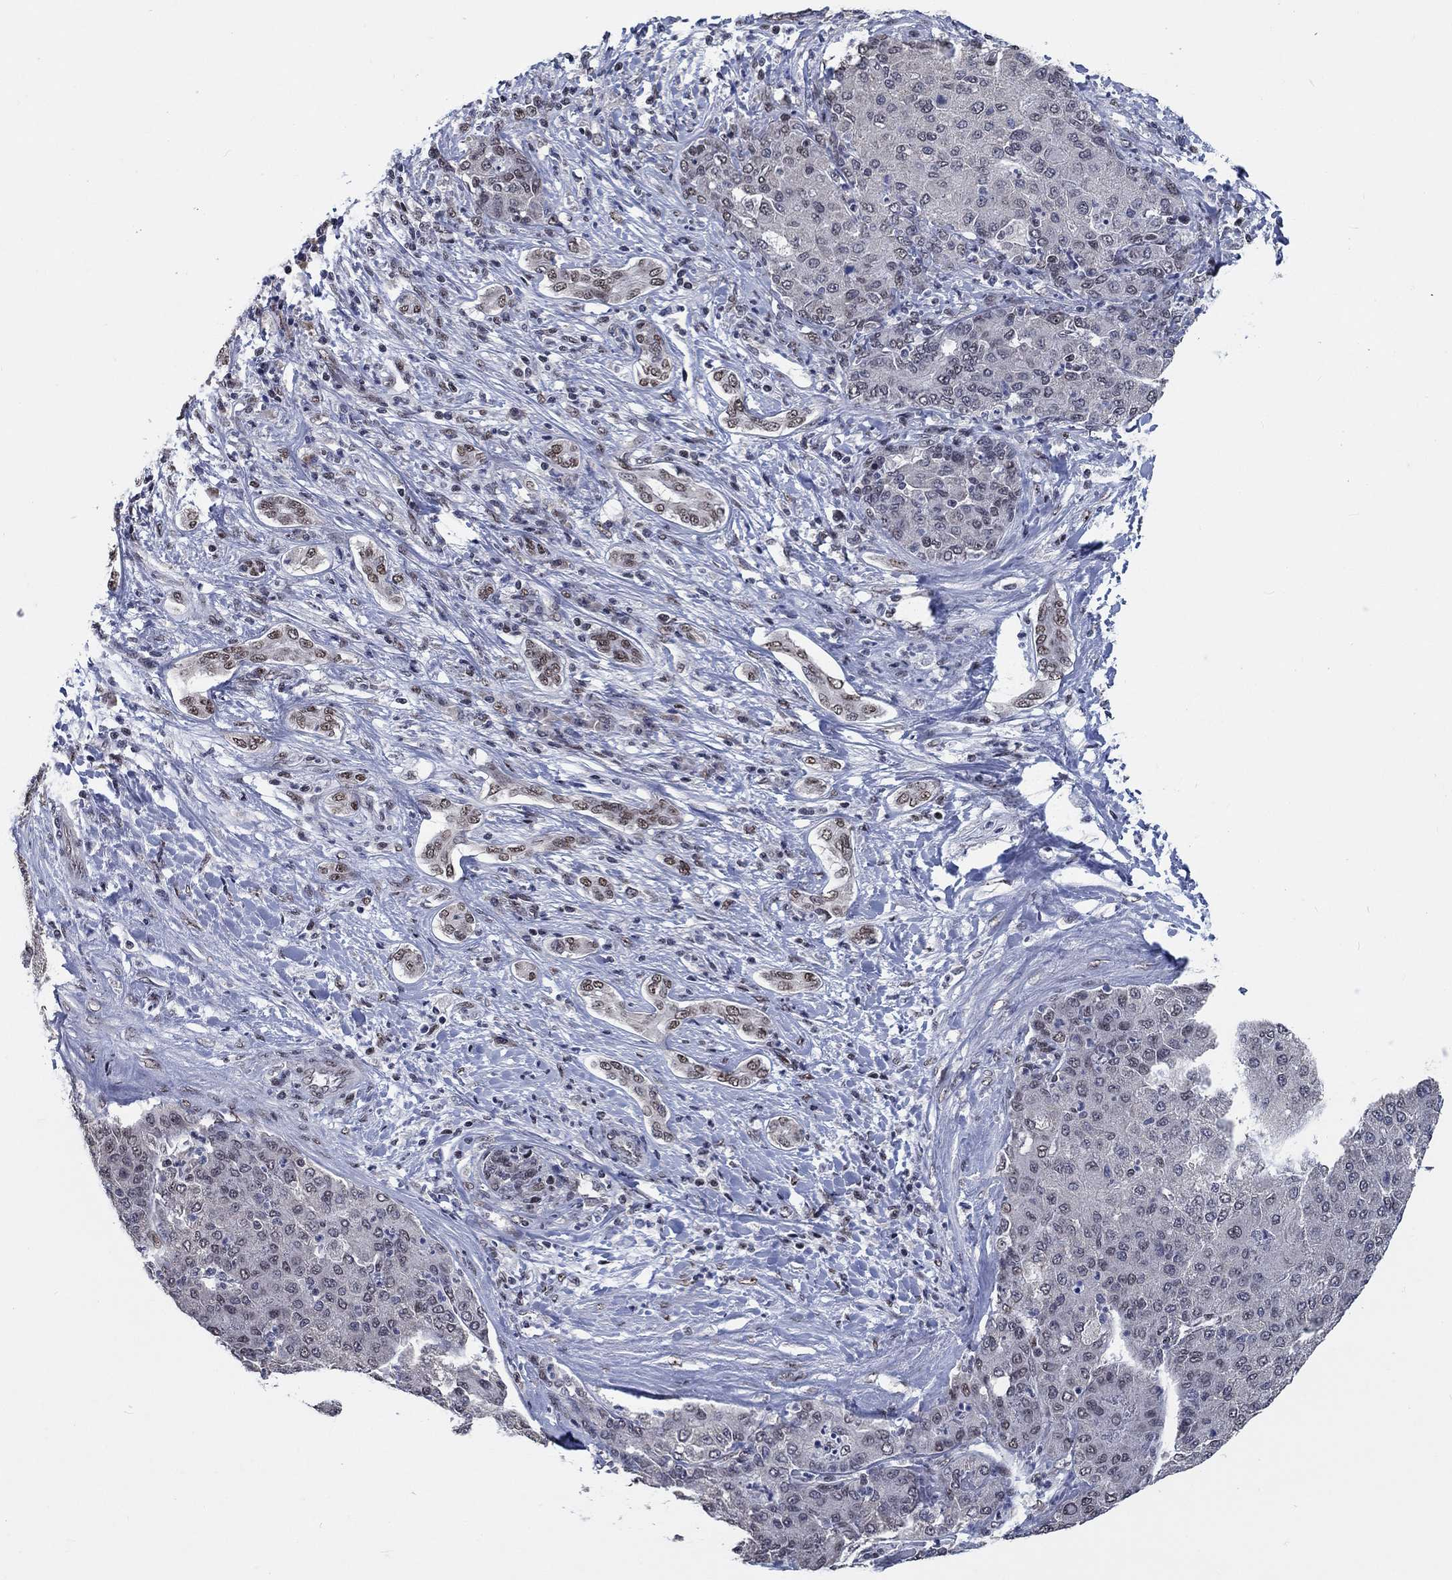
{"staining": {"intensity": "weak", "quantity": "<25%", "location": "nuclear"}, "tissue": "liver cancer", "cell_type": "Tumor cells", "image_type": "cancer", "snomed": [{"axis": "morphology", "description": "Carcinoma, Hepatocellular, NOS"}, {"axis": "topography", "description": "Liver"}], "caption": "Micrograph shows no significant protein staining in tumor cells of liver hepatocellular carcinoma. Brightfield microscopy of IHC stained with DAB (3,3'-diaminobenzidine) (brown) and hematoxylin (blue), captured at high magnification.", "gene": "HTN1", "patient": {"sex": "male", "age": 65}}